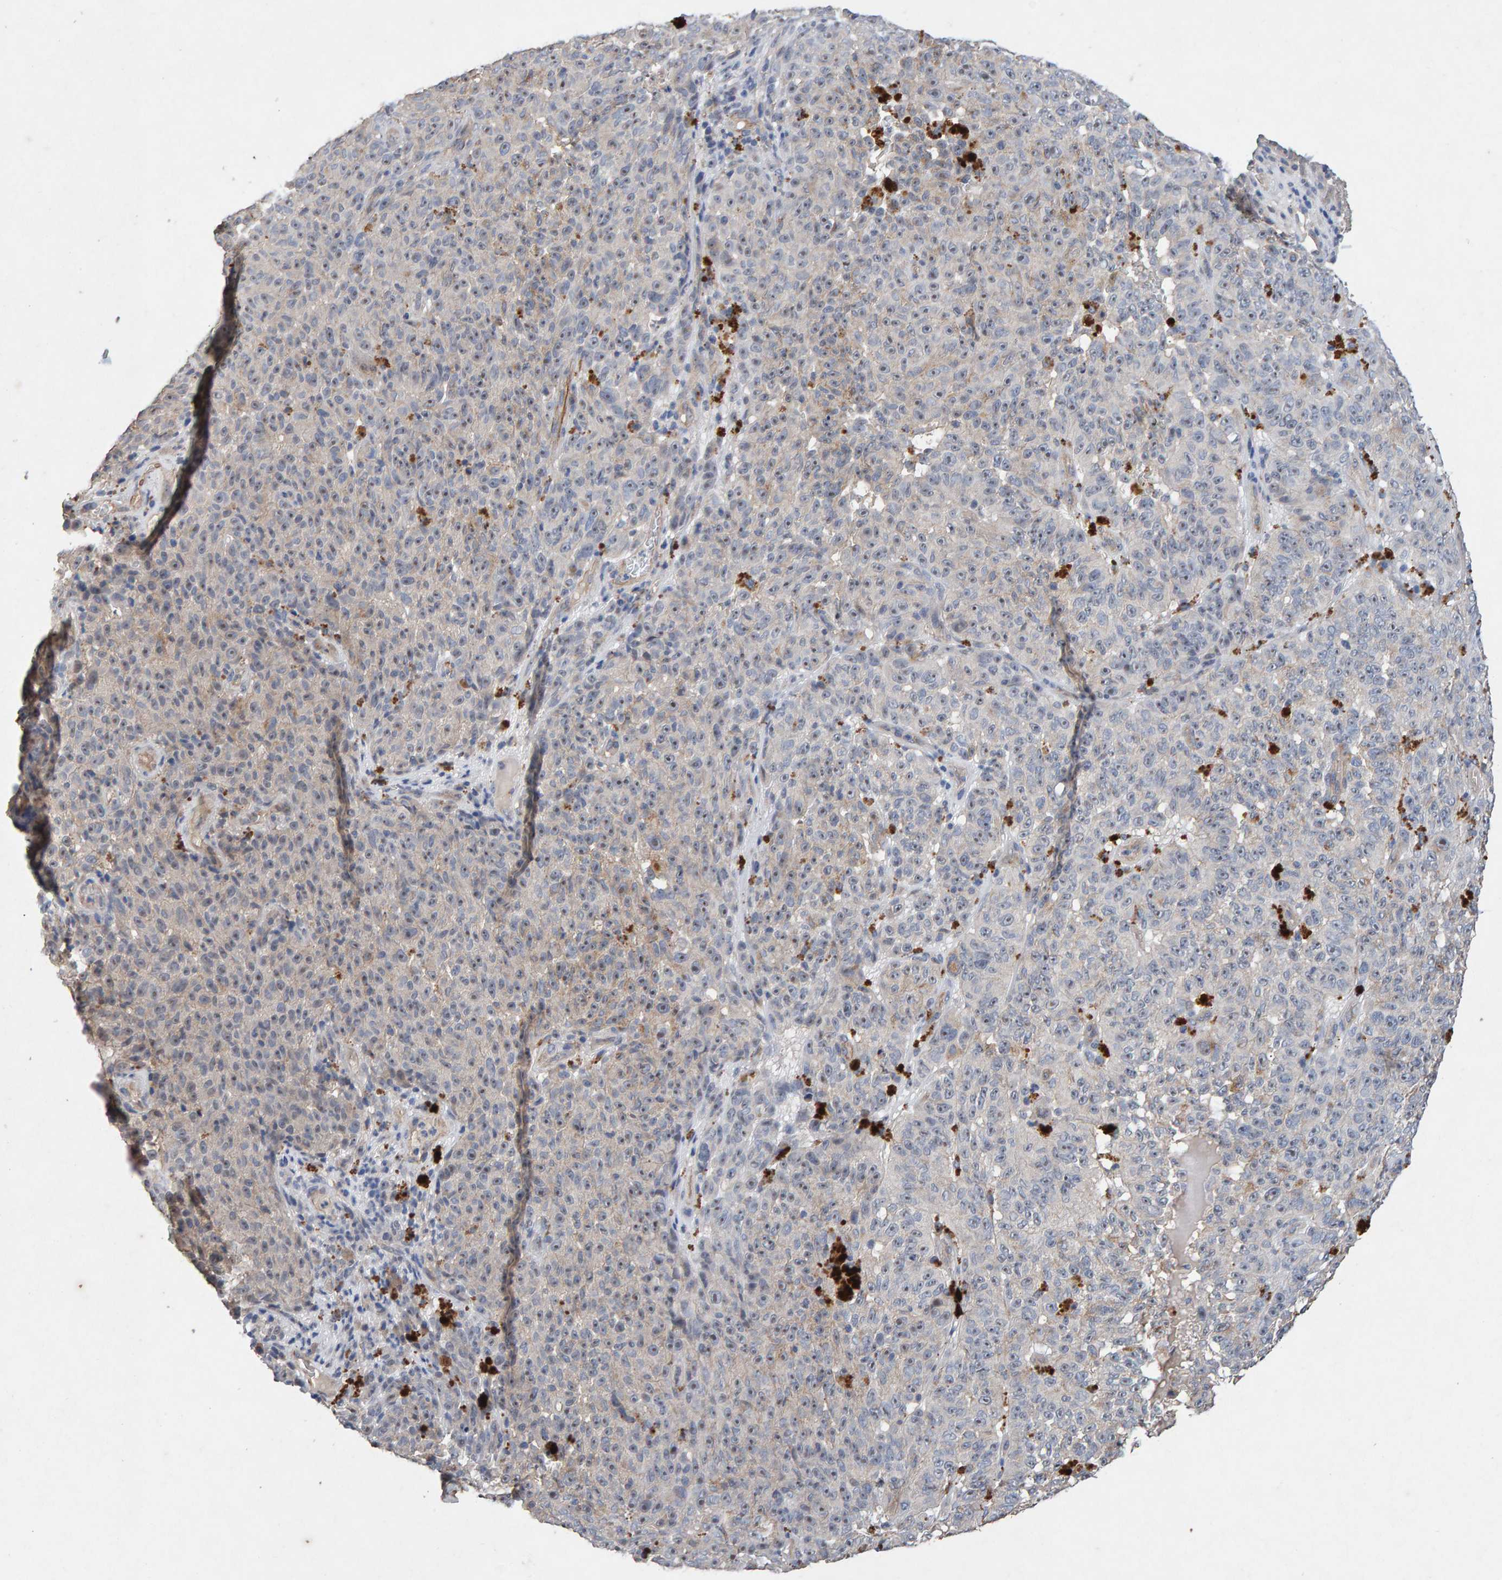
{"staining": {"intensity": "weak", "quantity": "25%-75%", "location": "cytoplasmic/membranous"}, "tissue": "melanoma", "cell_type": "Tumor cells", "image_type": "cancer", "snomed": [{"axis": "morphology", "description": "Malignant melanoma, NOS"}, {"axis": "topography", "description": "Skin"}], "caption": "High-magnification brightfield microscopy of melanoma stained with DAB (brown) and counterstained with hematoxylin (blue). tumor cells exhibit weak cytoplasmic/membranous expression is identified in about25%-75% of cells.", "gene": "EFR3A", "patient": {"sex": "female", "age": 82}}